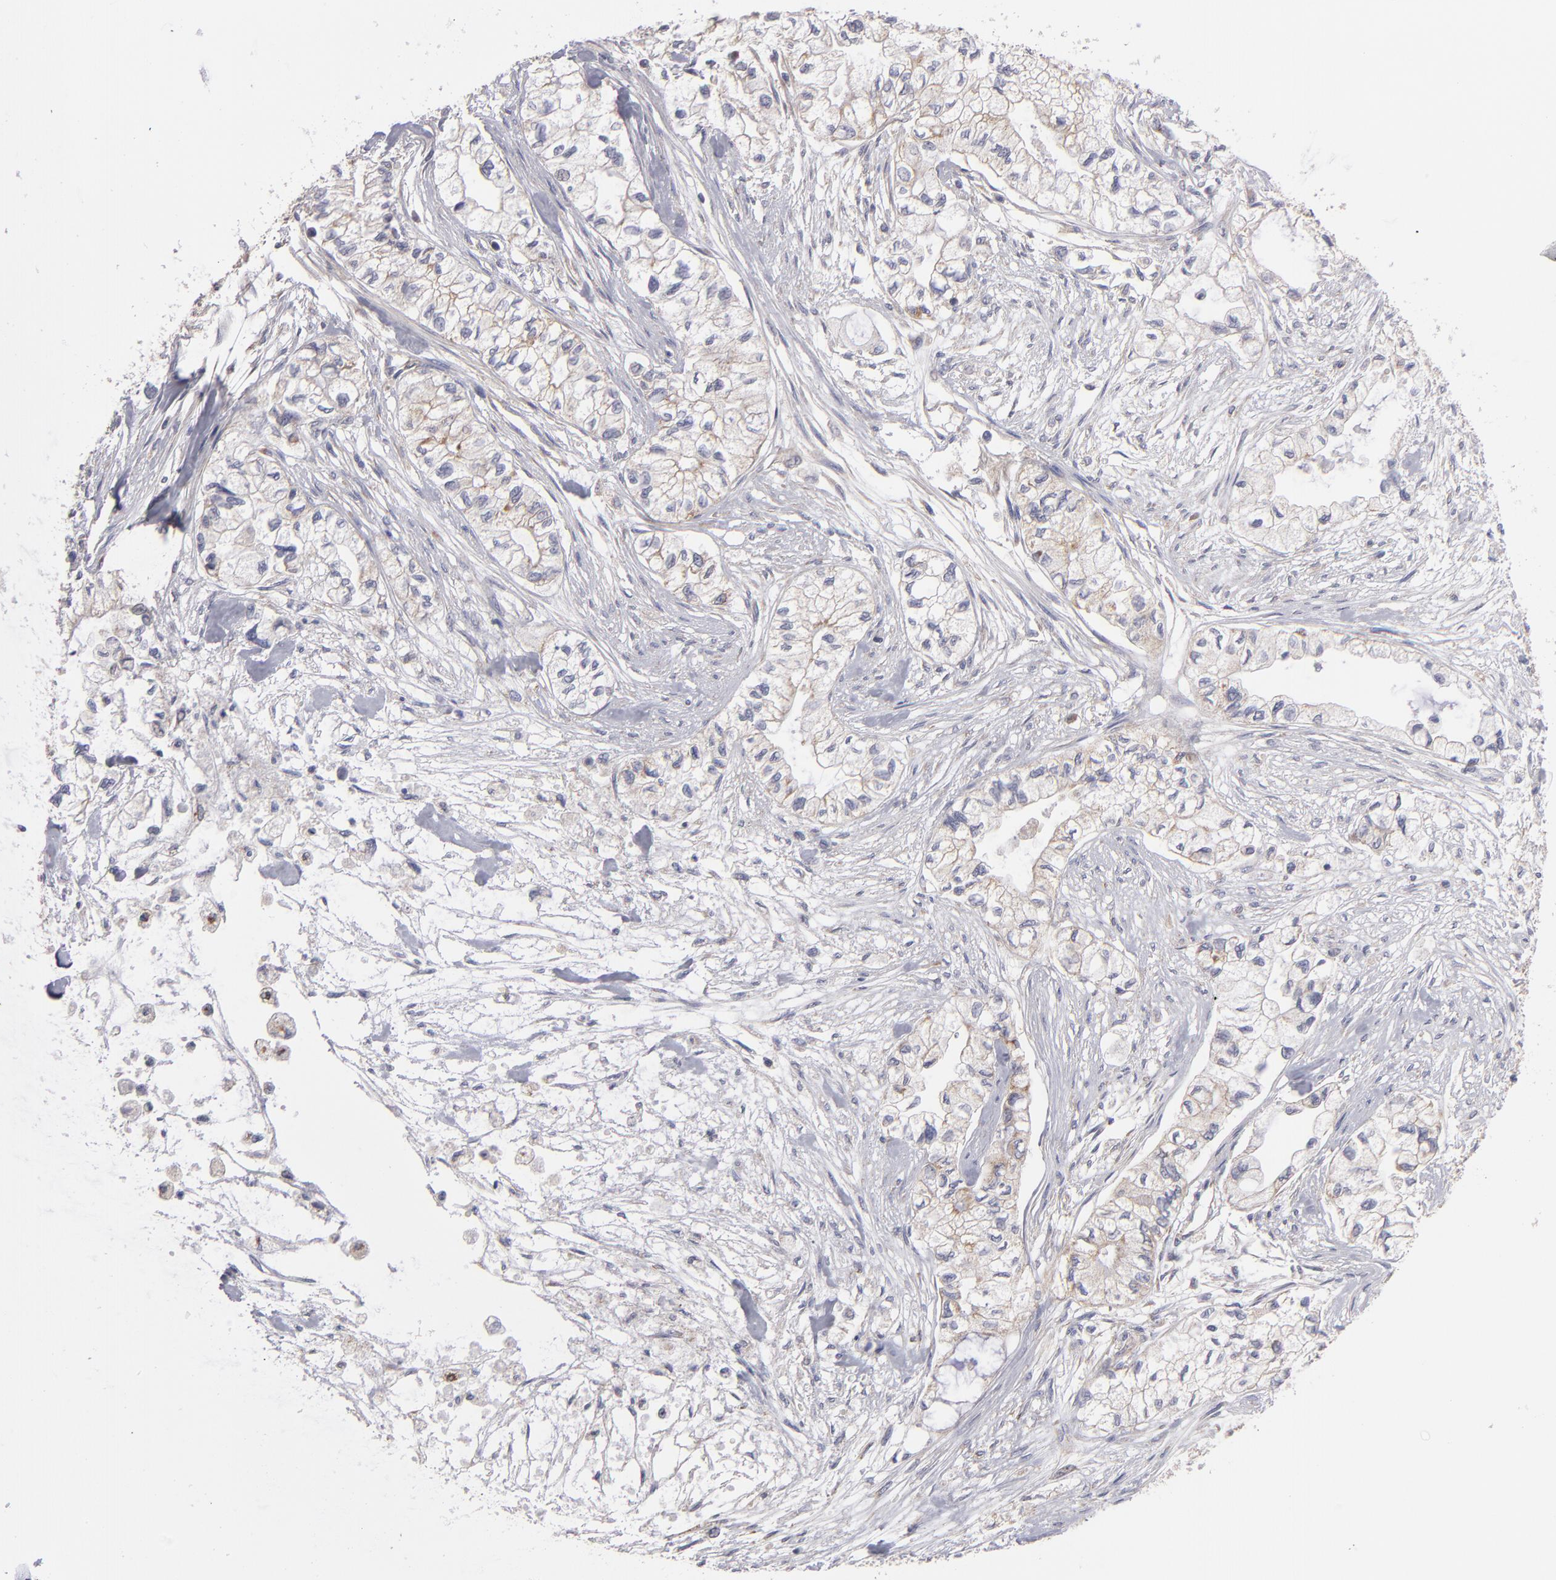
{"staining": {"intensity": "weak", "quantity": ">75%", "location": "cytoplasmic/membranous"}, "tissue": "pancreatic cancer", "cell_type": "Tumor cells", "image_type": "cancer", "snomed": [{"axis": "morphology", "description": "Adenocarcinoma, NOS"}, {"axis": "topography", "description": "Pancreas"}], "caption": "A high-resolution image shows IHC staining of pancreatic cancer, which reveals weak cytoplasmic/membranous positivity in approximately >75% of tumor cells. Nuclei are stained in blue.", "gene": "HCCS", "patient": {"sex": "male", "age": 79}}